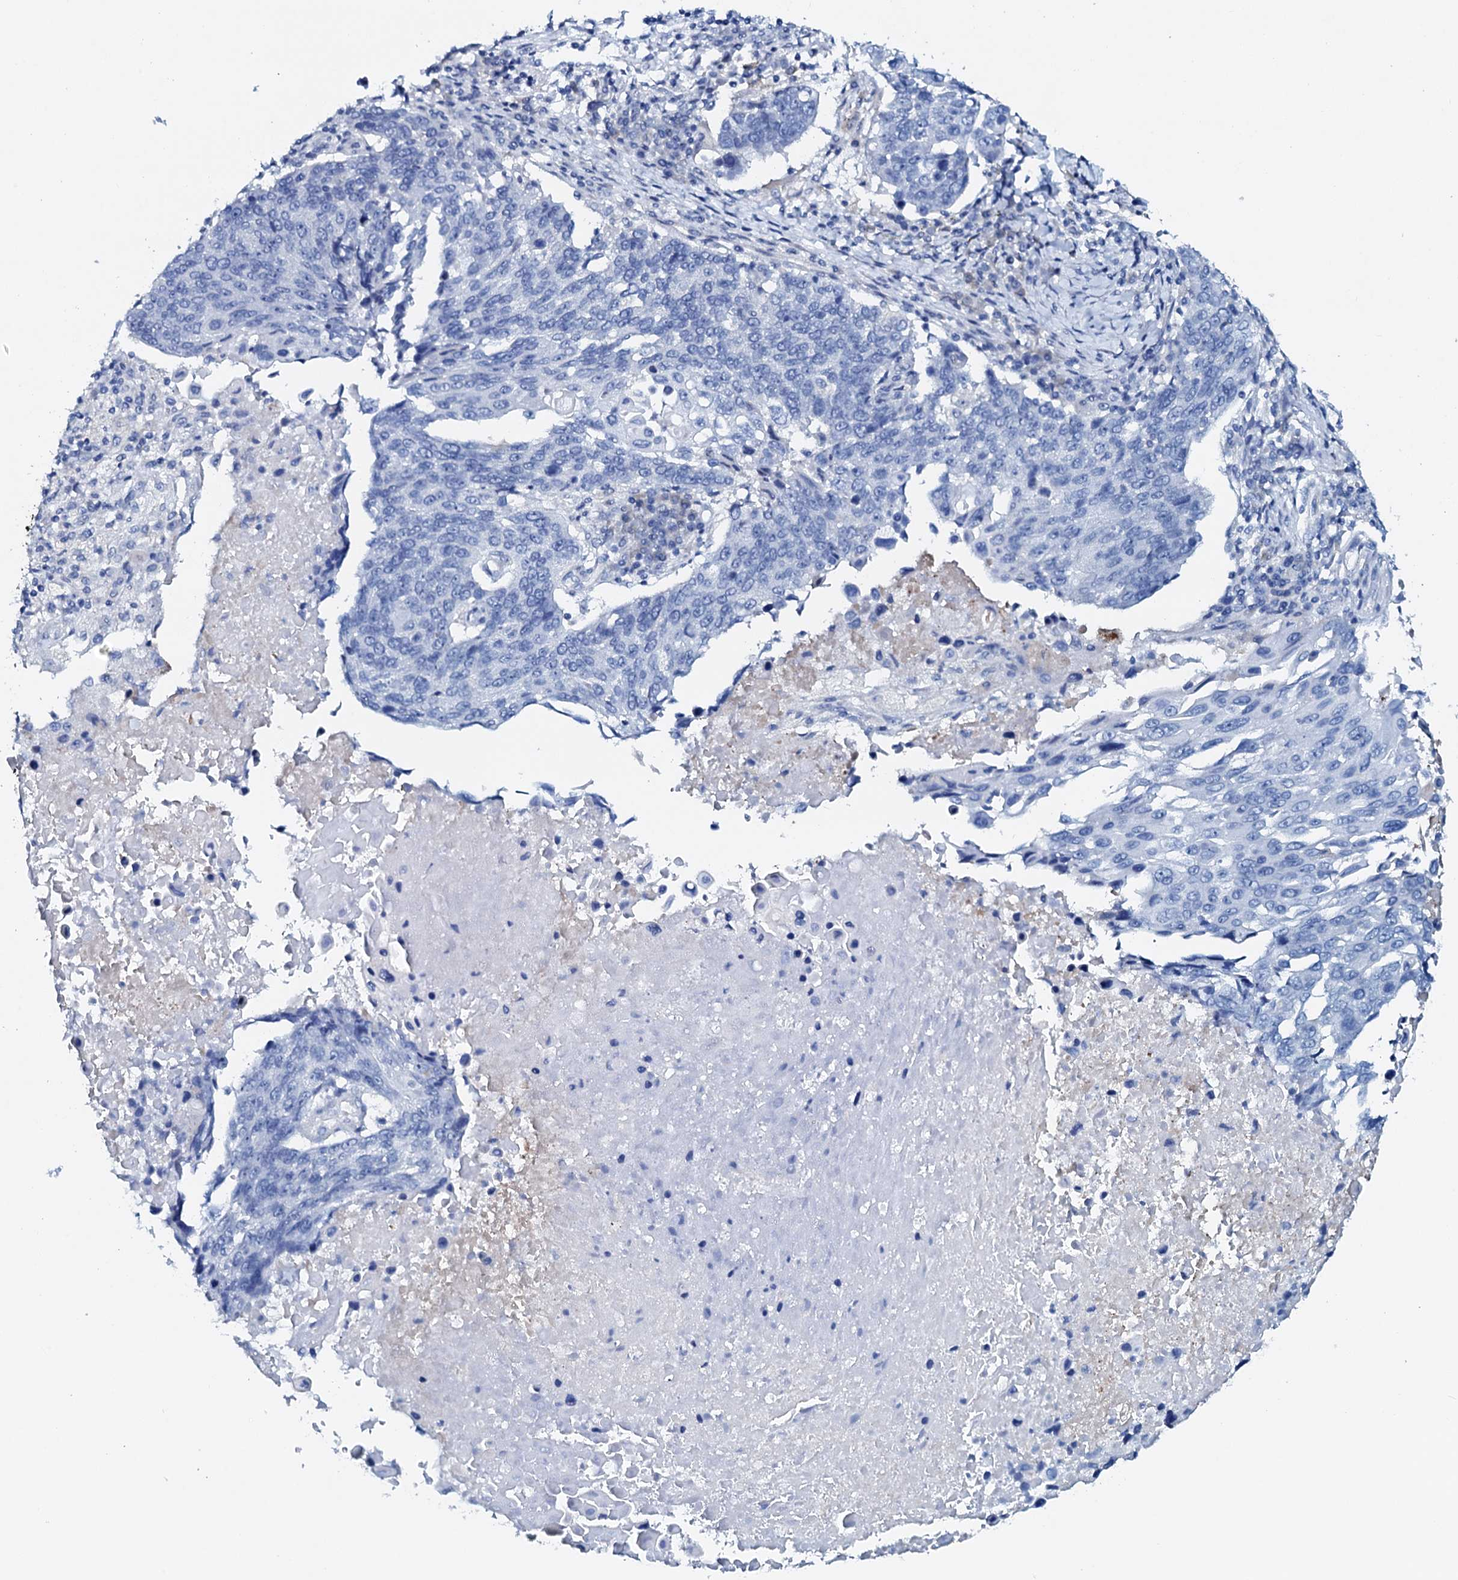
{"staining": {"intensity": "negative", "quantity": "none", "location": "none"}, "tissue": "lung cancer", "cell_type": "Tumor cells", "image_type": "cancer", "snomed": [{"axis": "morphology", "description": "Squamous cell carcinoma, NOS"}, {"axis": "topography", "description": "Lung"}], "caption": "The histopathology image exhibits no significant positivity in tumor cells of lung squamous cell carcinoma.", "gene": "AMER2", "patient": {"sex": "male", "age": 66}}